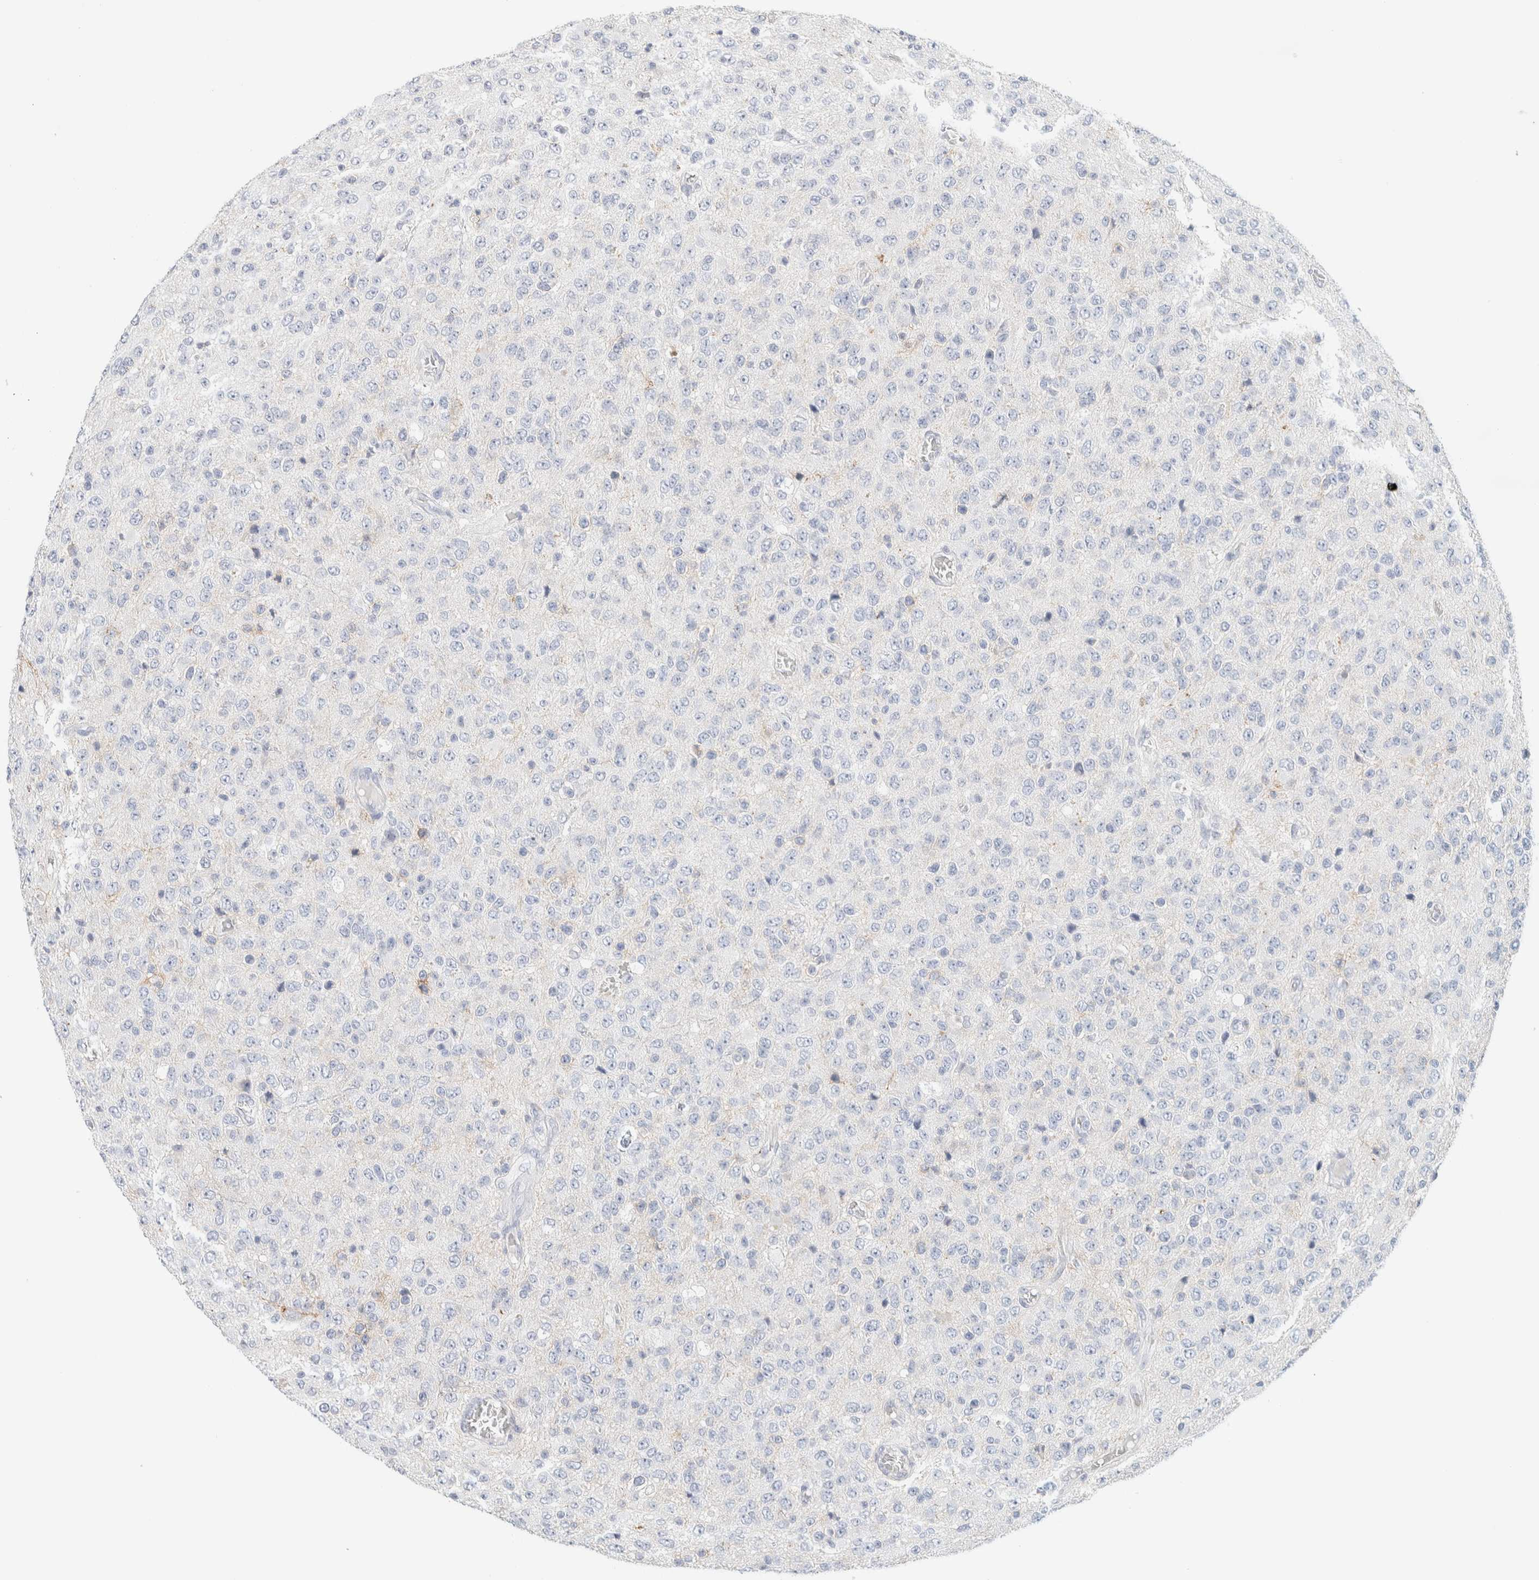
{"staining": {"intensity": "negative", "quantity": "none", "location": "none"}, "tissue": "glioma", "cell_type": "Tumor cells", "image_type": "cancer", "snomed": [{"axis": "morphology", "description": "Glioma, malignant, High grade"}, {"axis": "topography", "description": "pancreas cauda"}], "caption": "This is an immunohistochemistry (IHC) micrograph of malignant high-grade glioma. There is no staining in tumor cells.", "gene": "HEXD", "patient": {"sex": "male", "age": 60}}